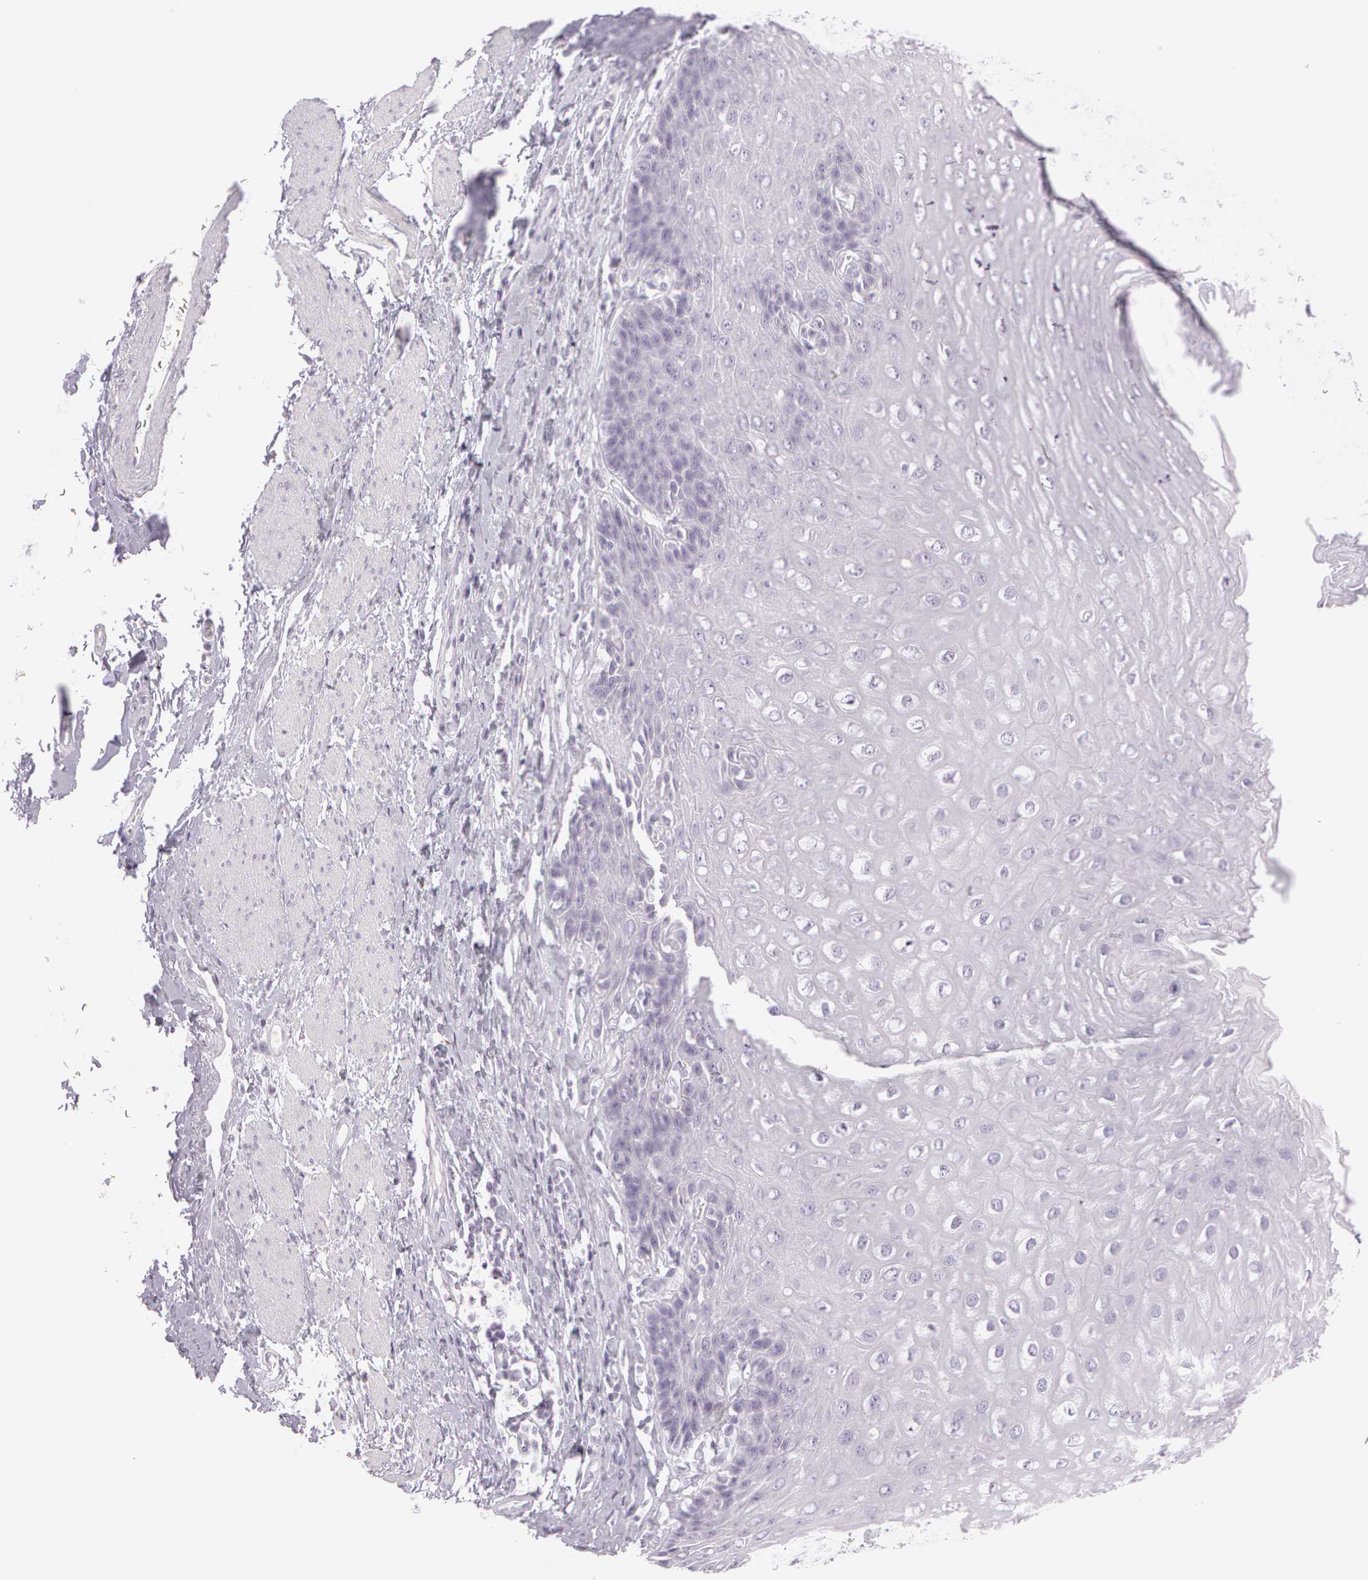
{"staining": {"intensity": "negative", "quantity": "none", "location": "none"}, "tissue": "esophagus", "cell_type": "Squamous epithelial cells", "image_type": "normal", "snomed": [{"axis": "morphology", "description": "Normal tissue, NOS"}, {"axis": "topography", "description": "Esophagus"}], "caption": "This is an immunohistochemistry (IHC) histopathology image of unremarkable esophagus. There is no staining in squamous epithelial cells.", "gene": "OTC", "patient": {"sex": "female", "age": 61}}